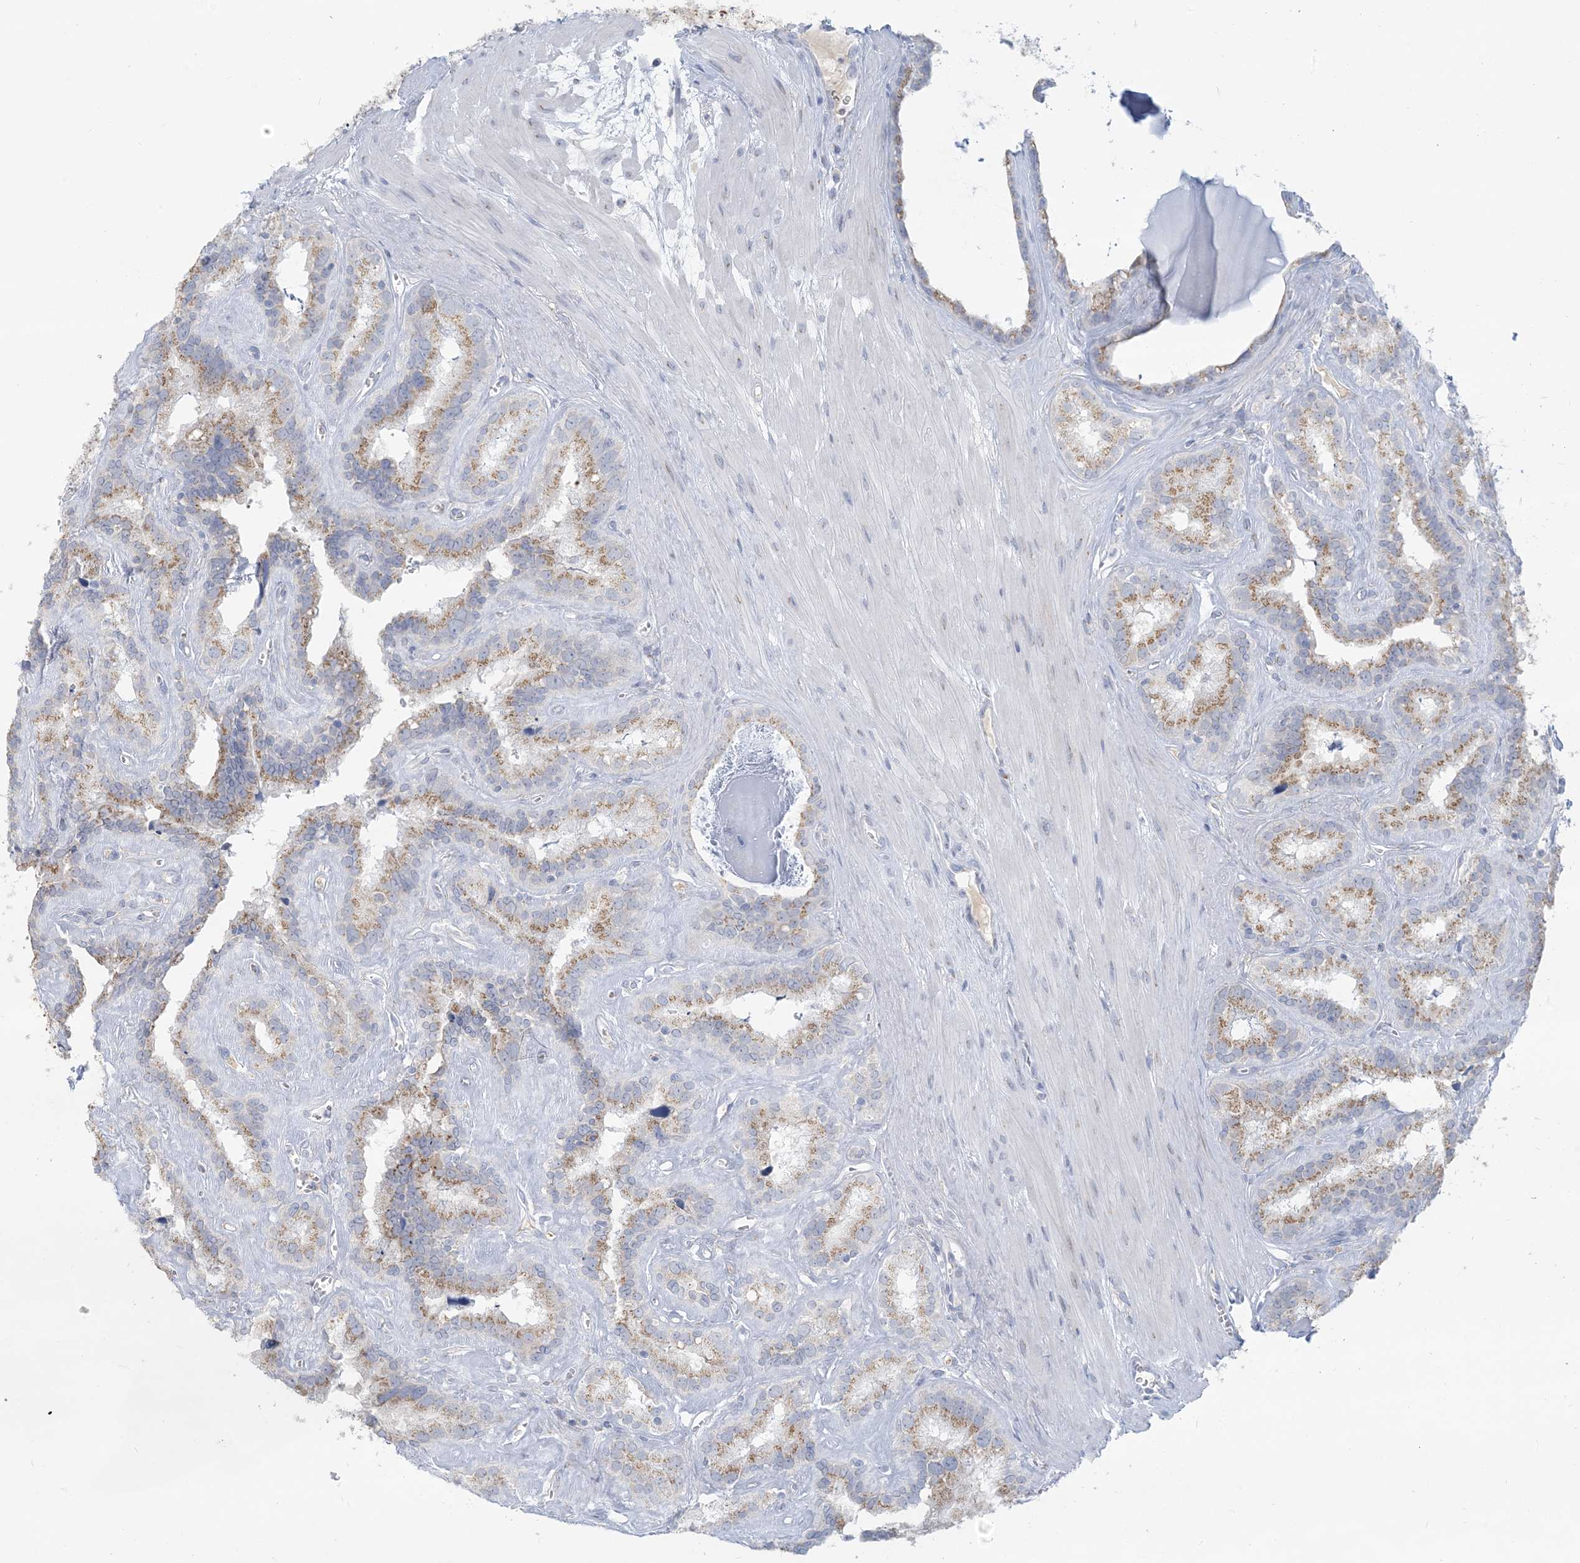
{"staining": {"intensity": "moderate", "quantity": "25%-75%", "location": "cytoplasmic/membranous"}, "tissue": "seminal vesicle", "cell_type": "Glandular cells", "image_type": "normal", "snomed": [{"axis": "morphology", "description": "Normal tissue, NOS"}, {"axis": "topography", "description": "Prostate"}, {"axis": "topography", "description": "Seminal veicle"}], "caption": "Moderate cytoplasmic/membranous positivity is seen in approximately 25%-75% of glandular cells in normal seminal vesicle.", "gene": "SCML1", "patient": {"sex": "male", "age": 59}}